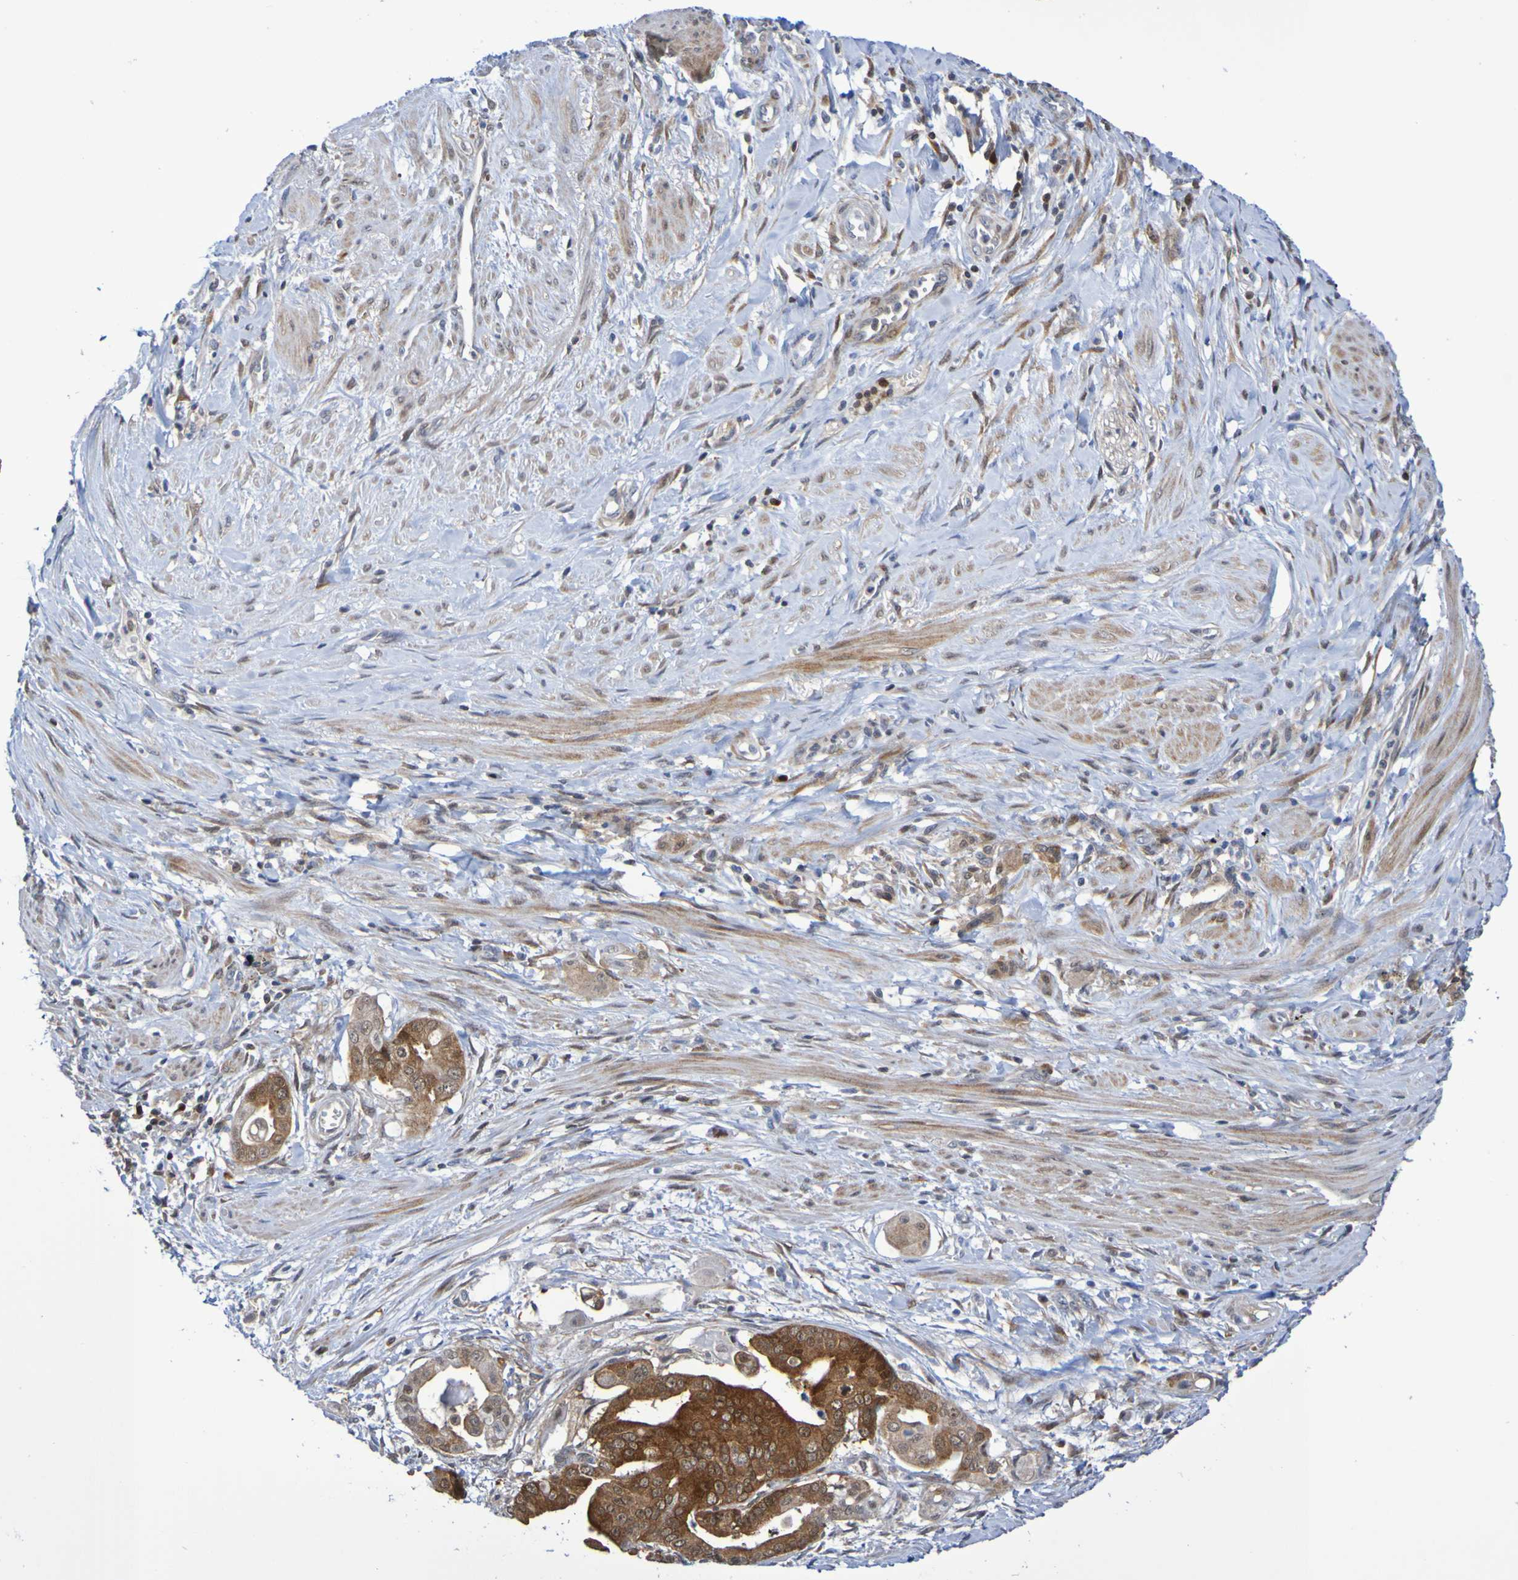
{"staining": {"intensity": "strong", "quantity": ">75%", "location": "cytoplasmic/membranous,nuclear"}, "tissue": "pancreatic cancer", "cell_type": "Tumor cells", "image_type": "cancer", "snomed": [{"axis": "morphology", "description": "Adenocarcinoma, NOS"}, {"axis": "topography", "description": "Pancreas"}], "caption": "Immunohistochemical staining of adenocarcinoma (pancreatic) exhibits high levels of strong cytoplasmic/membranous and nuclear staining in about >75% of tumor cells.", "gene": "ATIC", "patient": {"sex": "female", "age": 75}}